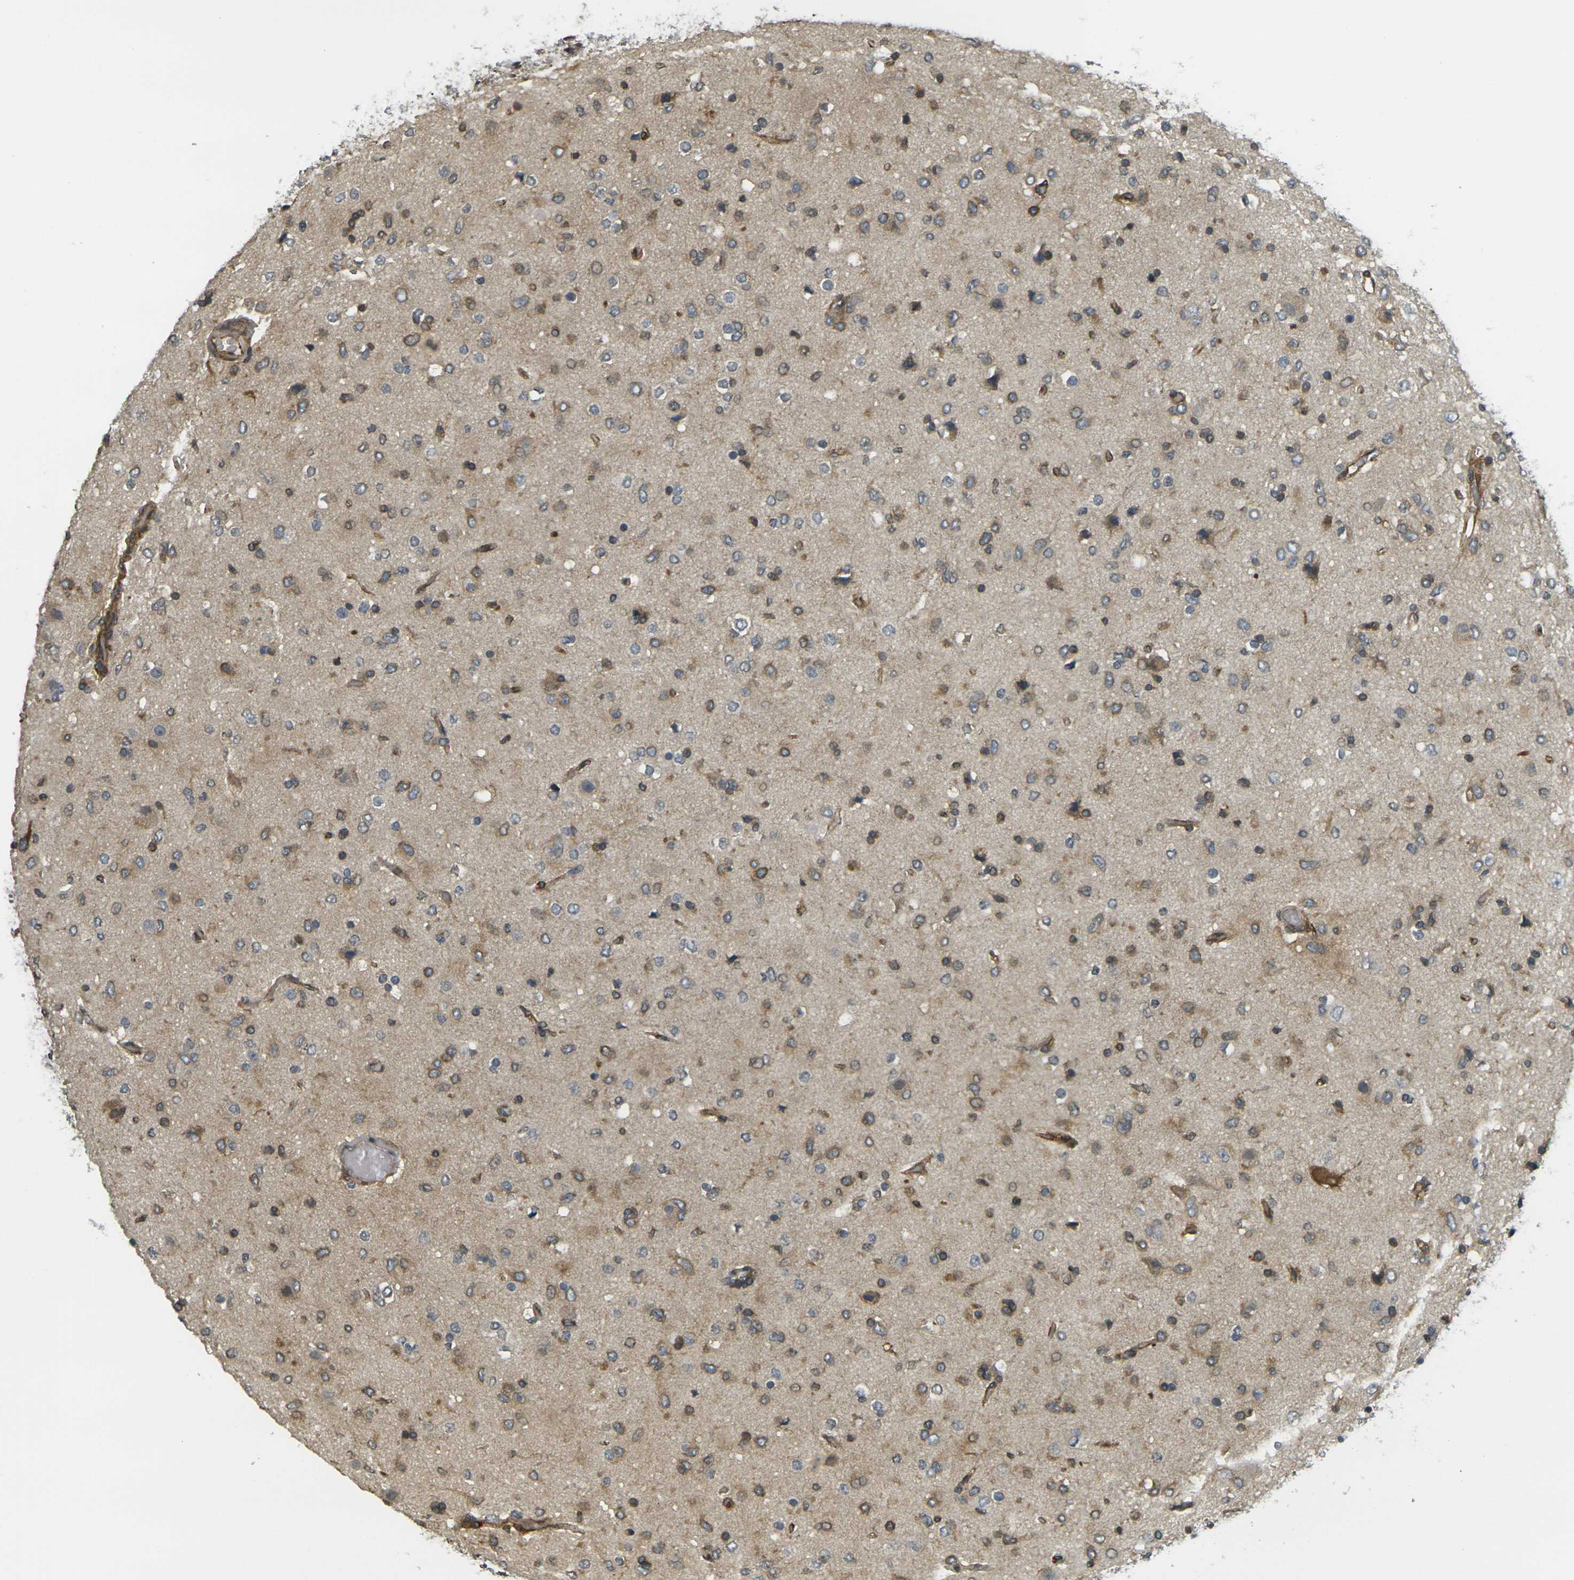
{"staining": {"intensity": "moderate", "quantity": ">75%", "location": "cytoplasmic/membranous"}, "tissue": "glioma", "cell_type": "Tumor cells", "image_type": "cancer", "snomed": [{"axis": "morphology", "description": "Glioma, malignant, Low grade"}, {"axis": "topography", "description": "Brain"}], "caption": "About >75% of tumor cells in human glioma exhibit moderate cytoplasmic/membranous protein staining as visualized by brown immunohistochemical staining.", "gene": "CAST", "patient": {"sex": "male", "age": 77}}